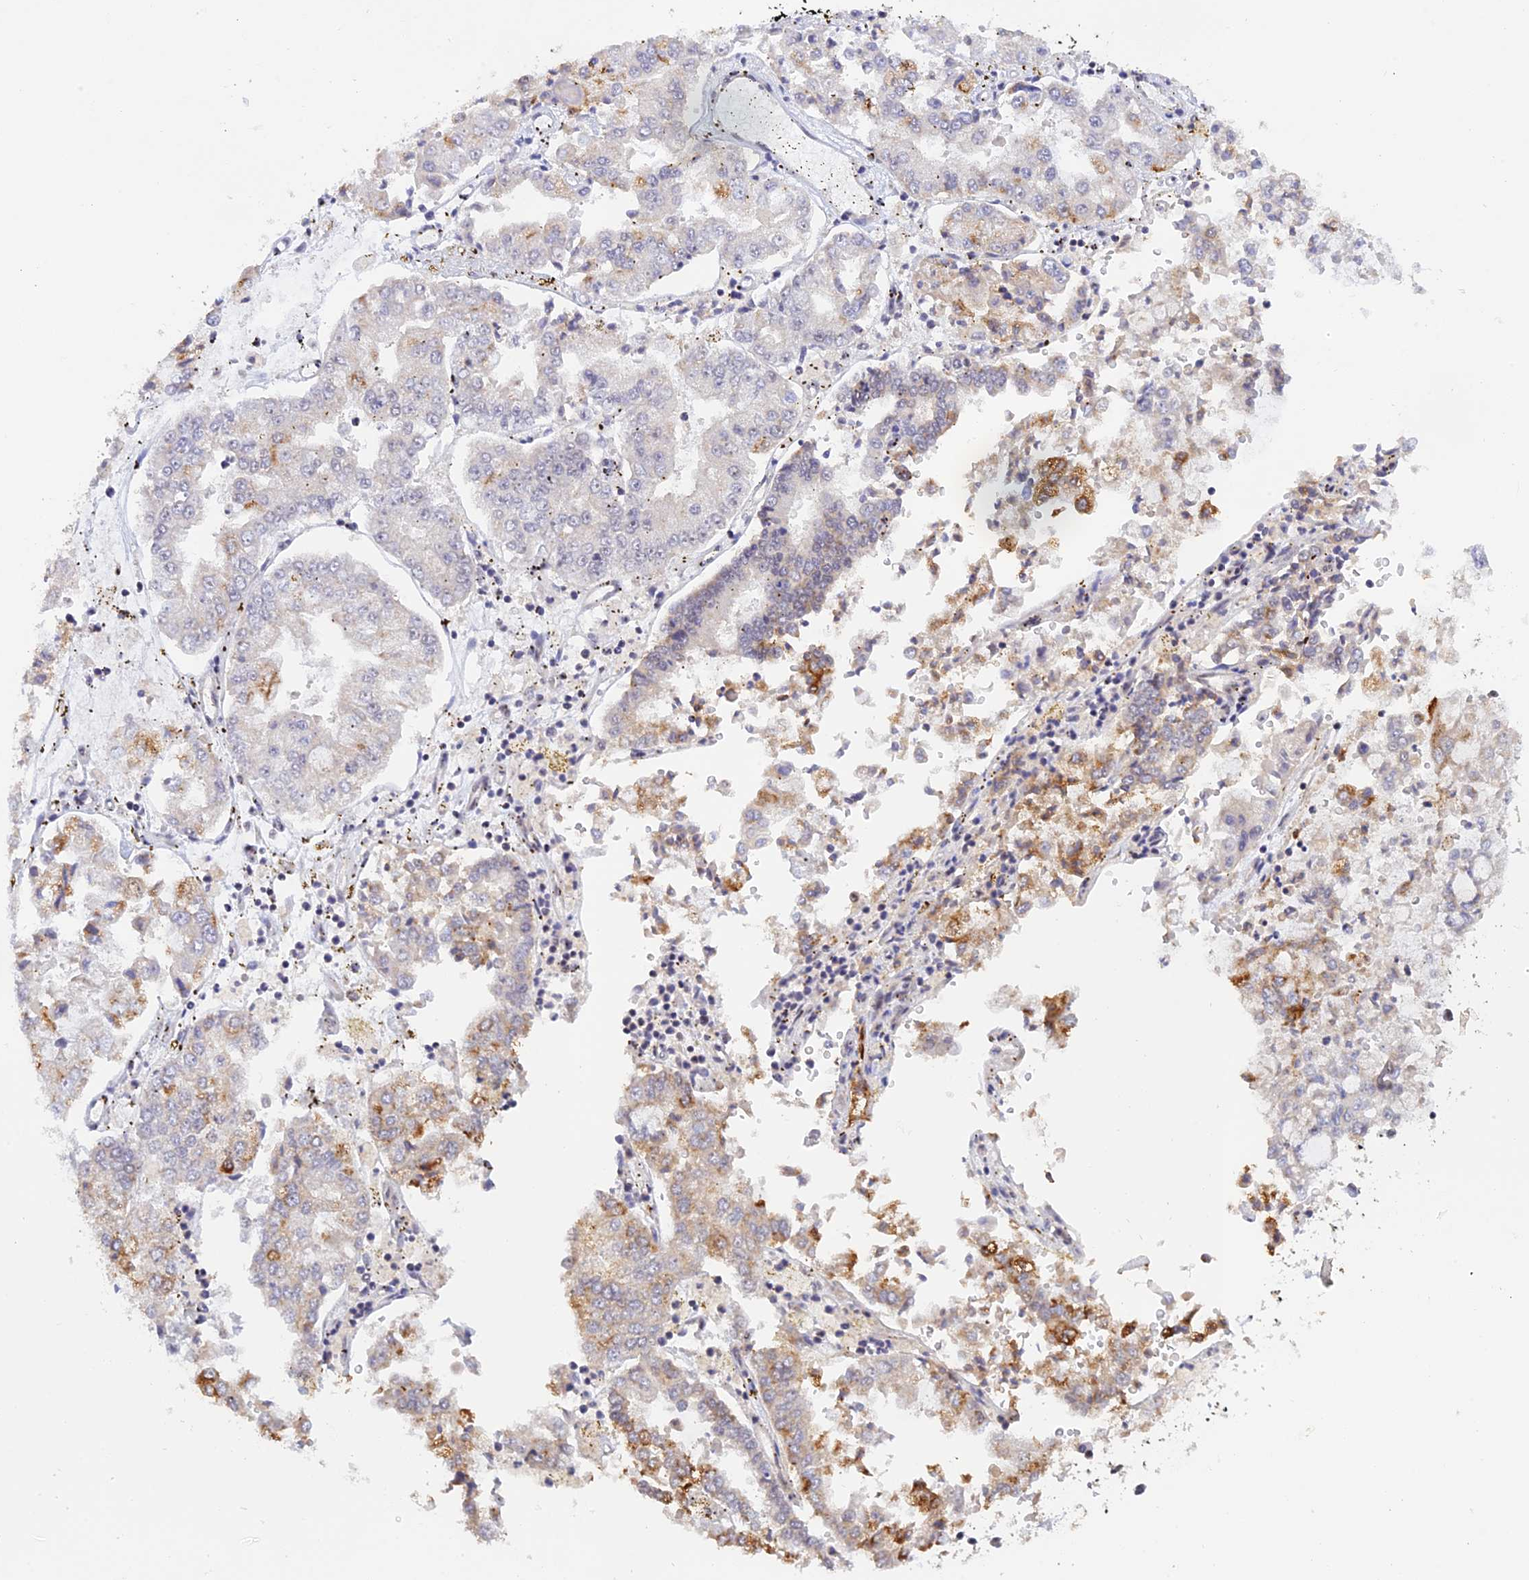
{"staining": {"intensity": "moderate", "quantity": "25%-75%", "location": "cytoplasmic/membranous"}, "tissue": "stomach cancer", "cell_type": "Tumor cells", "image_type": "cancer", "snomed": [{"axis": "morphology", "description": "Adenocarcinoma, NOS"}, {"axis": "topography", "description": "Stomach"}], "caption": "DAB (3,3'-diaminobenzidine) immunohistochemical staining of human stomach adenocarcinoma reveals moderate cytoplasmic/membranous protein expression in approximately 25%-75% of tumor cells. (DAB IHC with brightfield microscopy, high magnification).", "gene": "THAP11", "patient": {"sex": "male", "age": 76}}